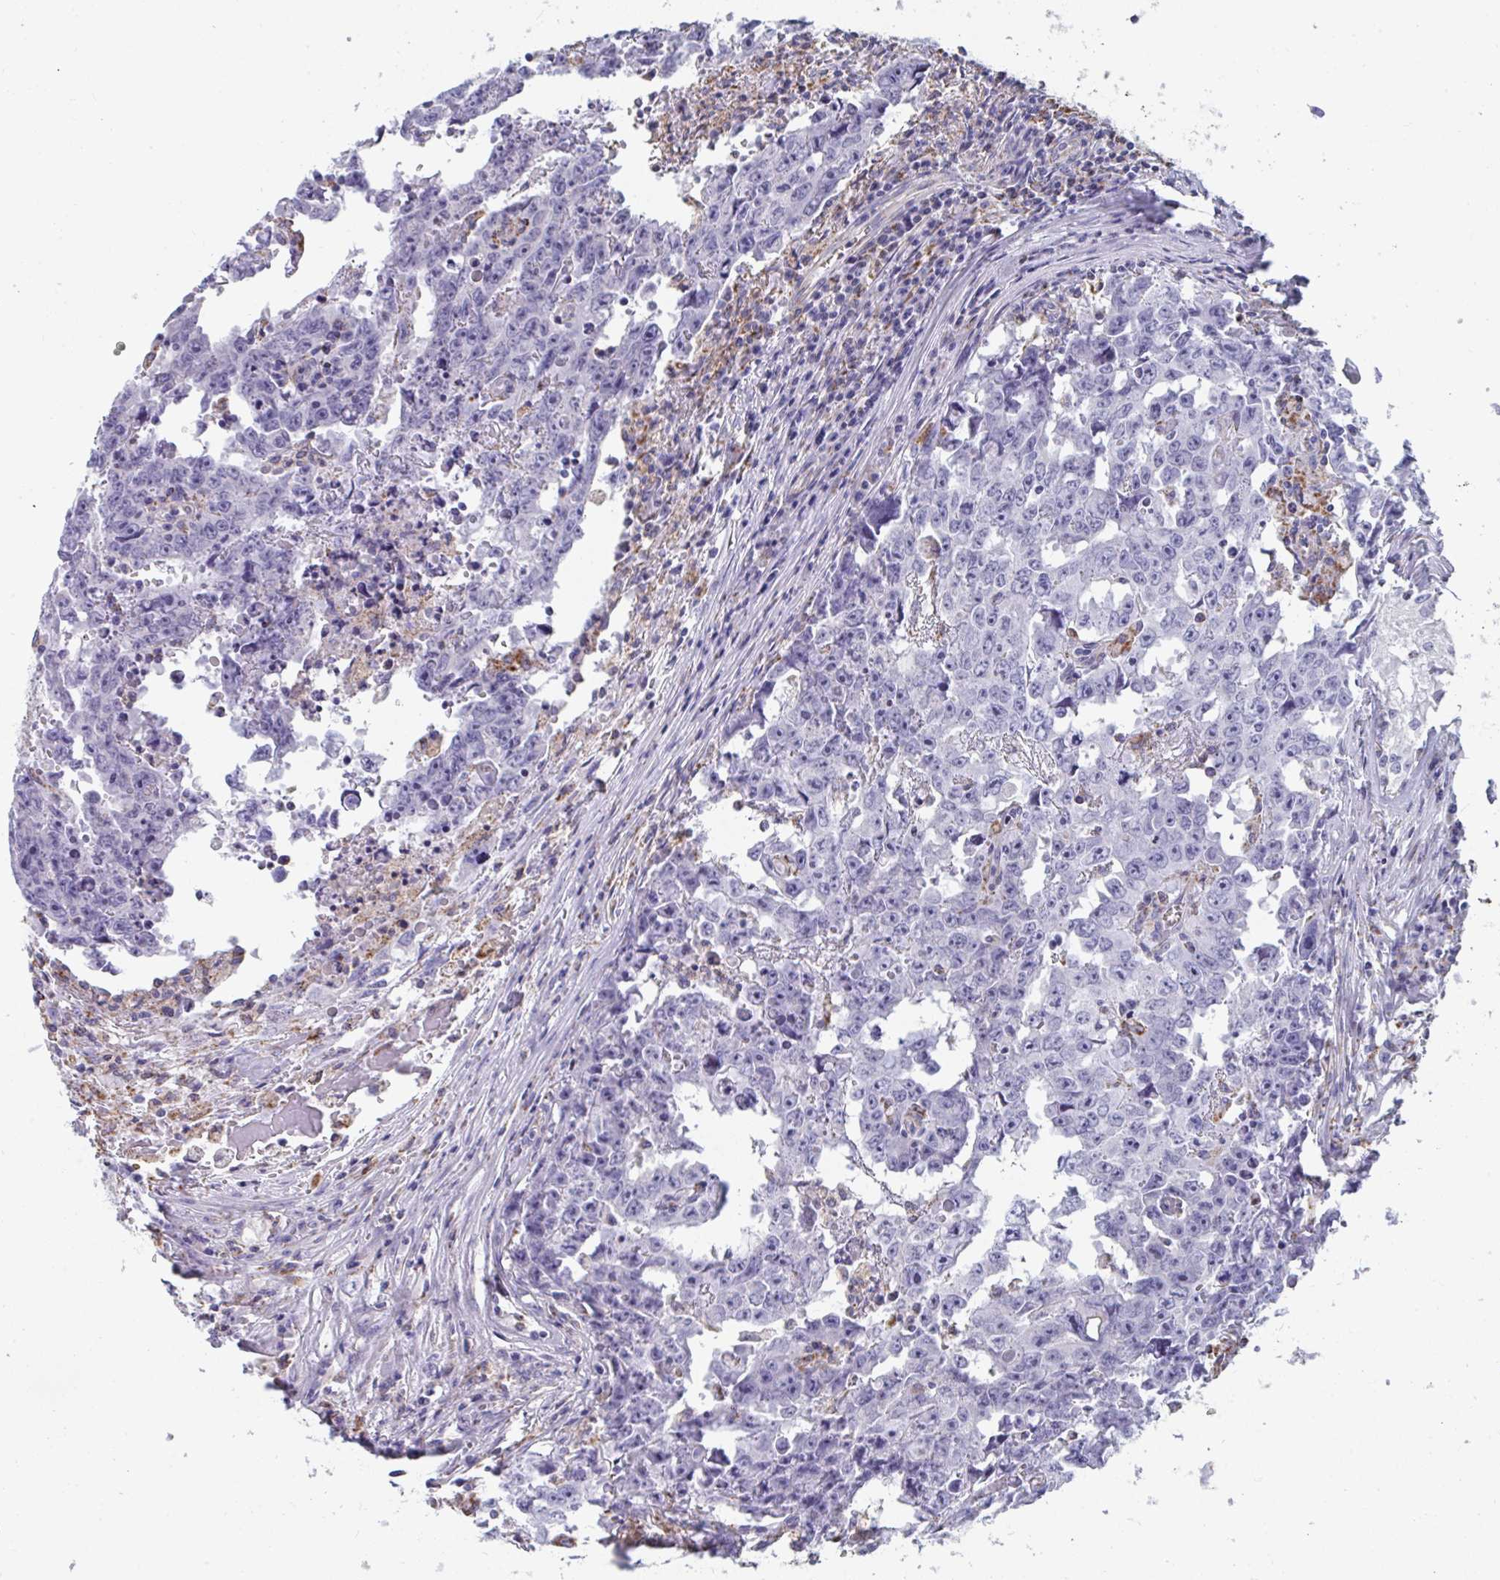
{"staining": {"intensity": "negative", "quantity": "none", "location": "none"}, "tissue": "testis cancer", "cell_type": "Tumor cells", "image_type": "cancer", "snomed": [{"axis": "morphology", "description": "Carcinoma, Embryonal, NOS"}, {"axis": "topography", "description": "Testis"}], "caption": "An immunohistochemistry histopathology image of embryonal carcinoma (testis) is shown. There is no staining in tumor cells of embryonal carcinoma (testis). The staining is performed using DAB (3,3'-diaminobenzidine) brown chromogen with nuclei counter-stained in using hematoxylin.", "gene": "MGAM2", "patient": {"sex": "male", "age": 22}}